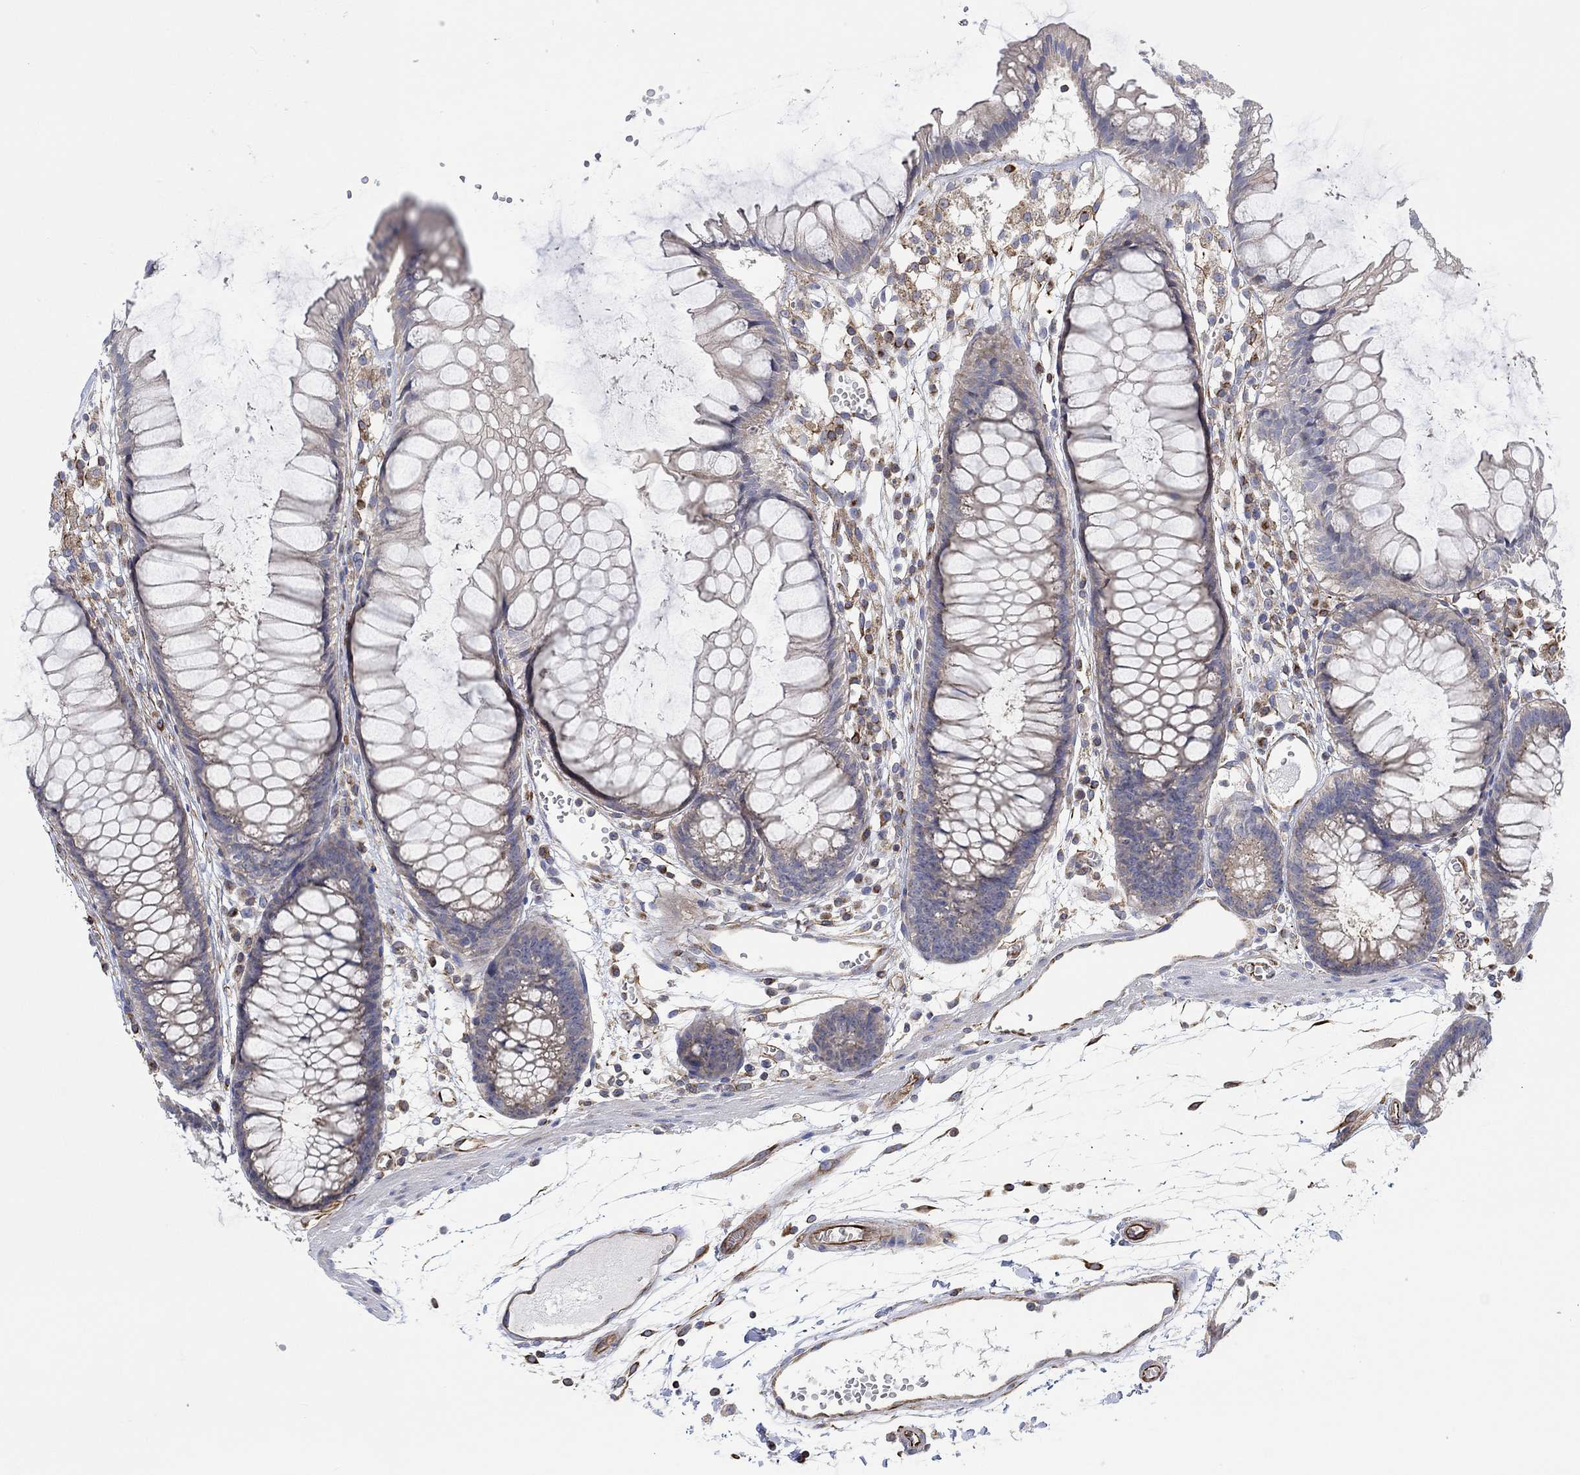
{"staining": {"intensity": "strong", "quantity": ">75%", "location": "cytoplasmic/membranous"}, "tissue": "colon", "cell_type": "Endothelial cells", "image_type": "normal", "snomed": [{"axis": "morphology", "description": "Normal tissue, NOS"}, {"axis": "morphology", "description": "Adenocarcinoma, NOS"}, {"axis": "topography", "description": "Colon"}], "caption": "This is a photomicrograph of immunohistochemistry (IHC) staining of benign colon, which shows strong positivity in the cytoplasmic/membranous of endothelial cells.", "gene": "CAMK1D", "patient": {"sex": "male", "age": 65}}